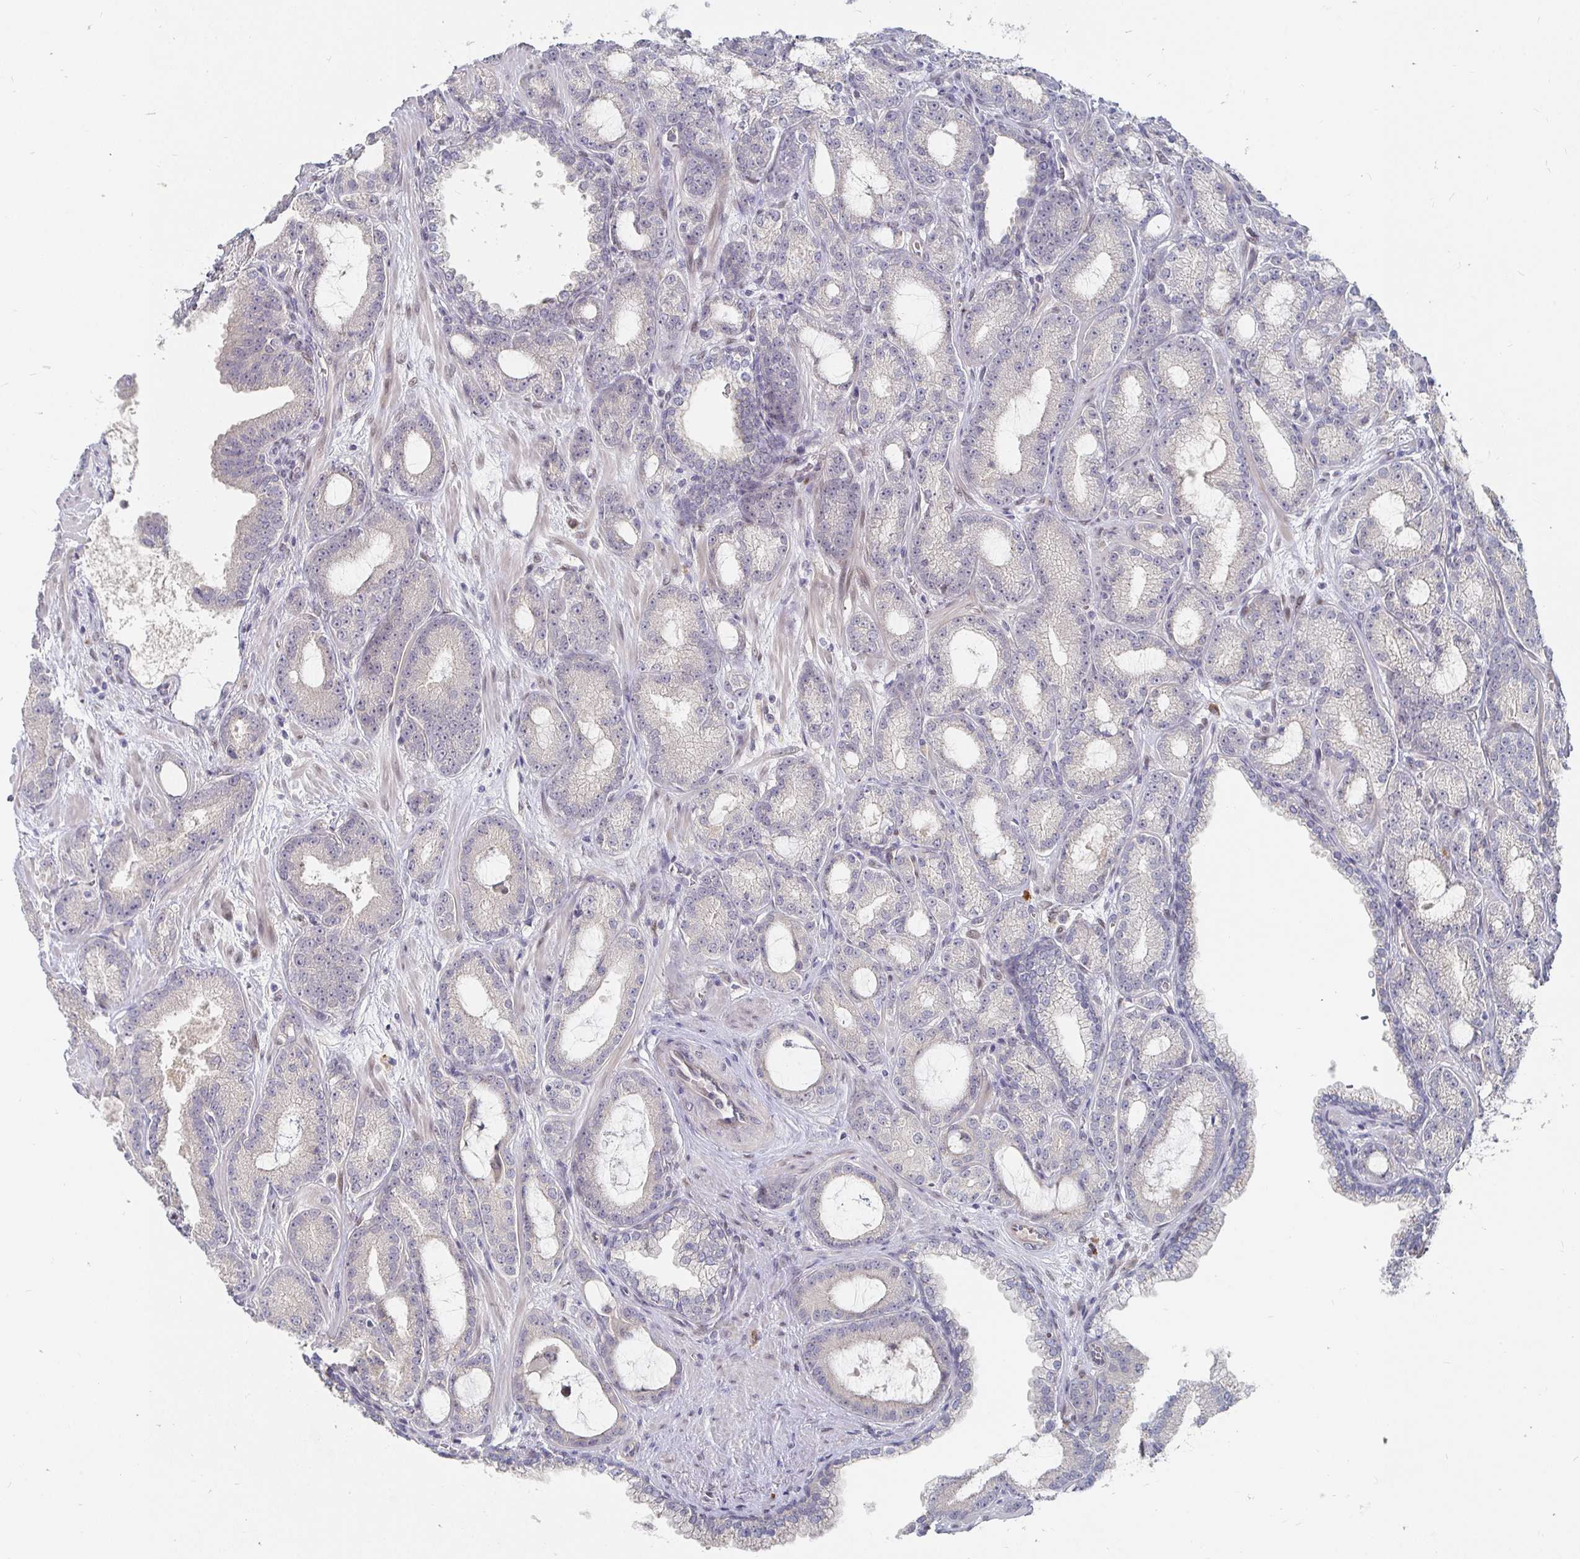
{"staining": {"intensity": "negative", "quantity": "none", "location": "none"}, "tissue": "prostate cancer", "cell_type": "Tumor cells", "image_type": "cancer", "snomed": [{"axis": "morphology", "description": "Adenocarcinoma, High grade"}, {"axis": "topography", "description": "Prostate"}], "caption": "High power microscopy histopathology image of an immunohistochemistry (IHC) histopathology image of high-grade adenocarcinoma (prostate), revealing no significant positivity in tumor cells. The staining was performed using DAB (3,3'-diaminobenzidine) to visualize the protein expression in brown, while the nuclei were stained in blue with hematoxylin (Magnification: 20x).", "gene": "MEIS1", "patient": {"sex": "male", "age": 65}}